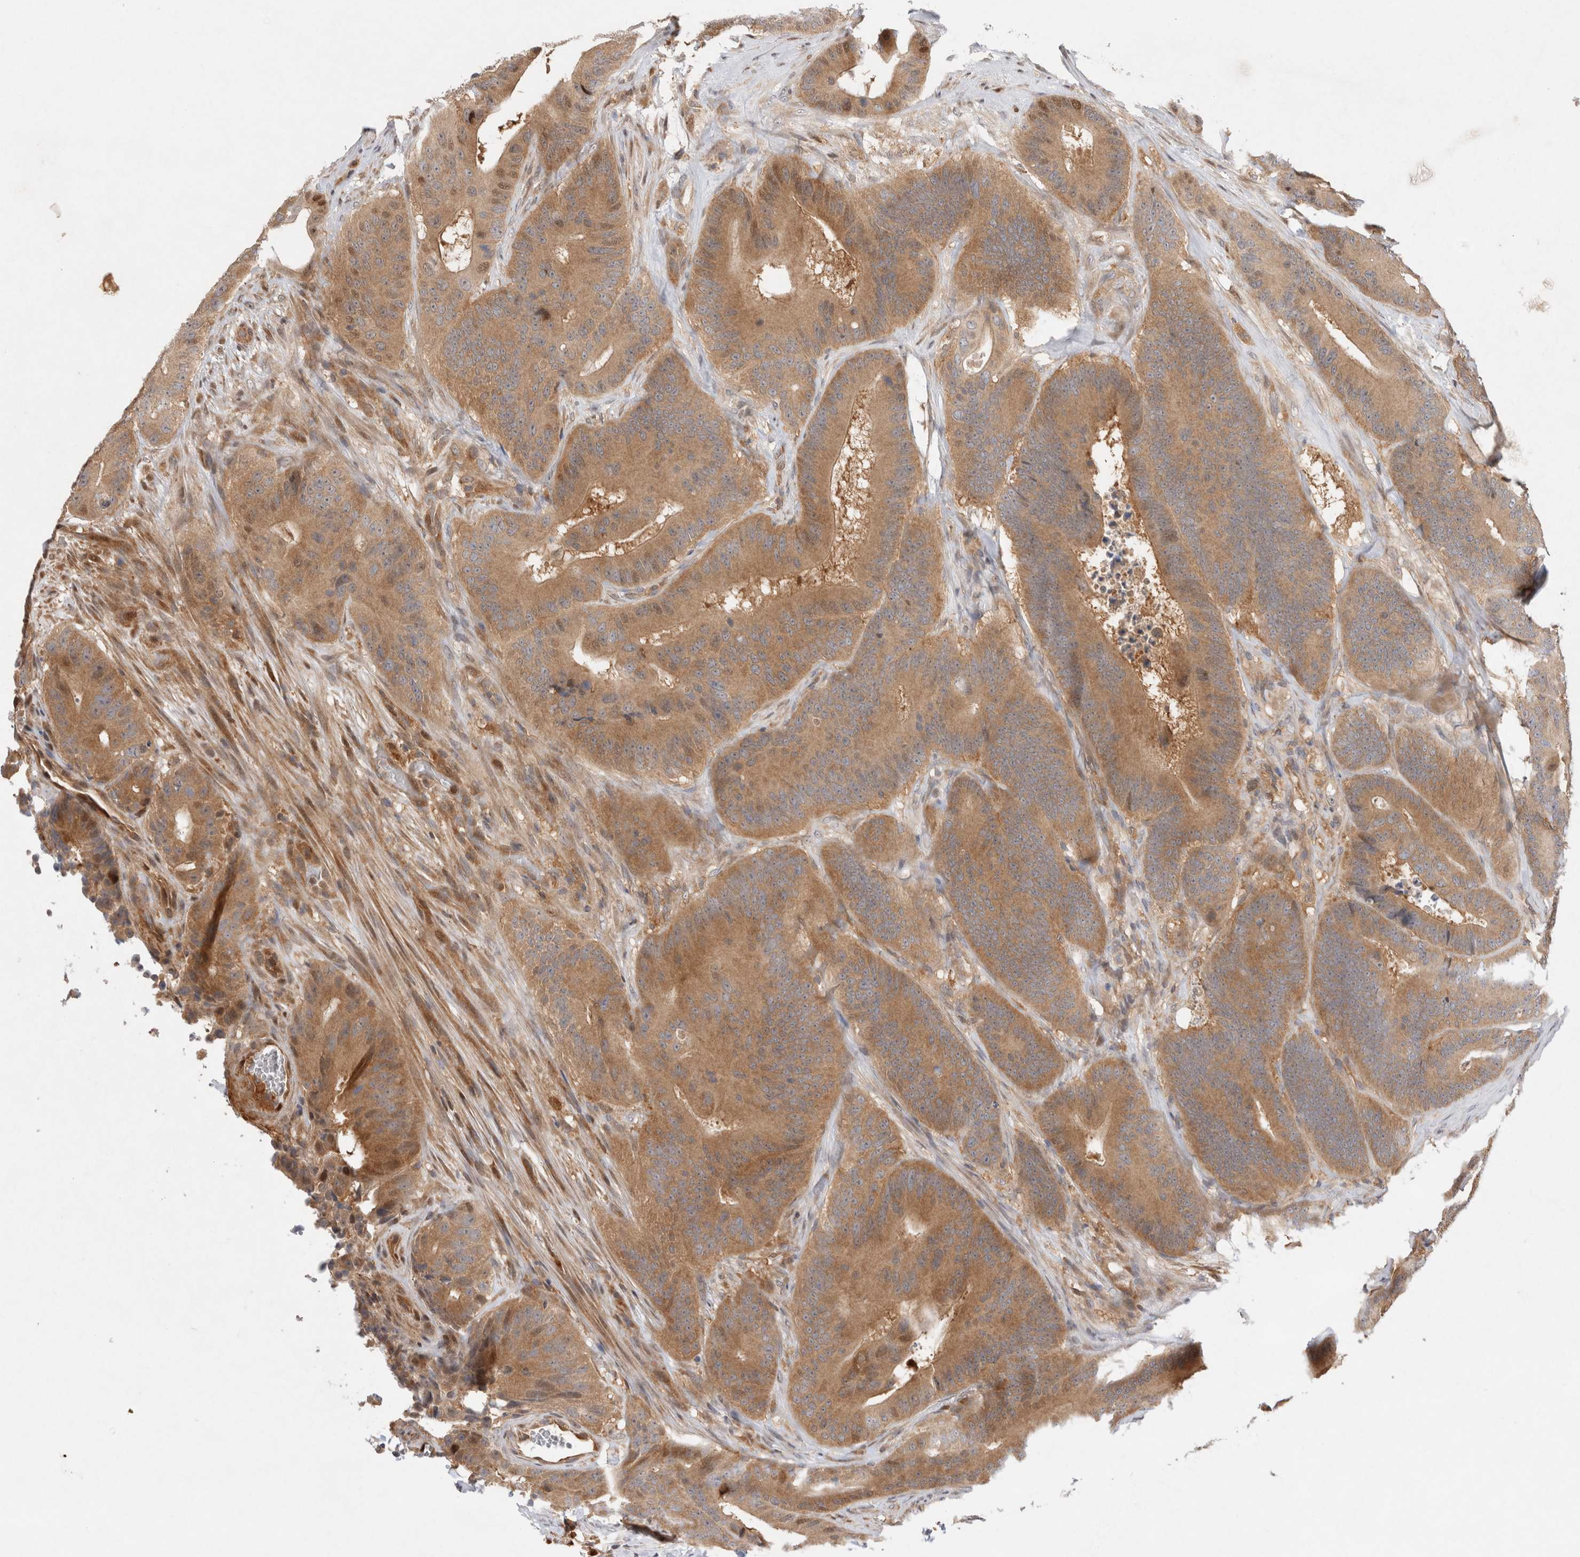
{"staining": {"intensity": "moderate", "quantity": ">75%", "location": "cytoplasmic/membranous"}, "tissue": "colorectal cancer", "cell_type": "Tumor cells", "image_type": "cancer", "snomed": [{"axis": "morphology", "description": "Adenocarcinoma, NOS"}, {"axis": "topography", "description": "Colon"}], "caption": "Moderate cytoplasmic/membranous staining for a protein is present in approximately >75% of tumor cells of adenocarcinoma (colorectal) using immunohistochemistry (IHC).", "gene": "HTT", "patient": {"sex": "male", "age": 83}}